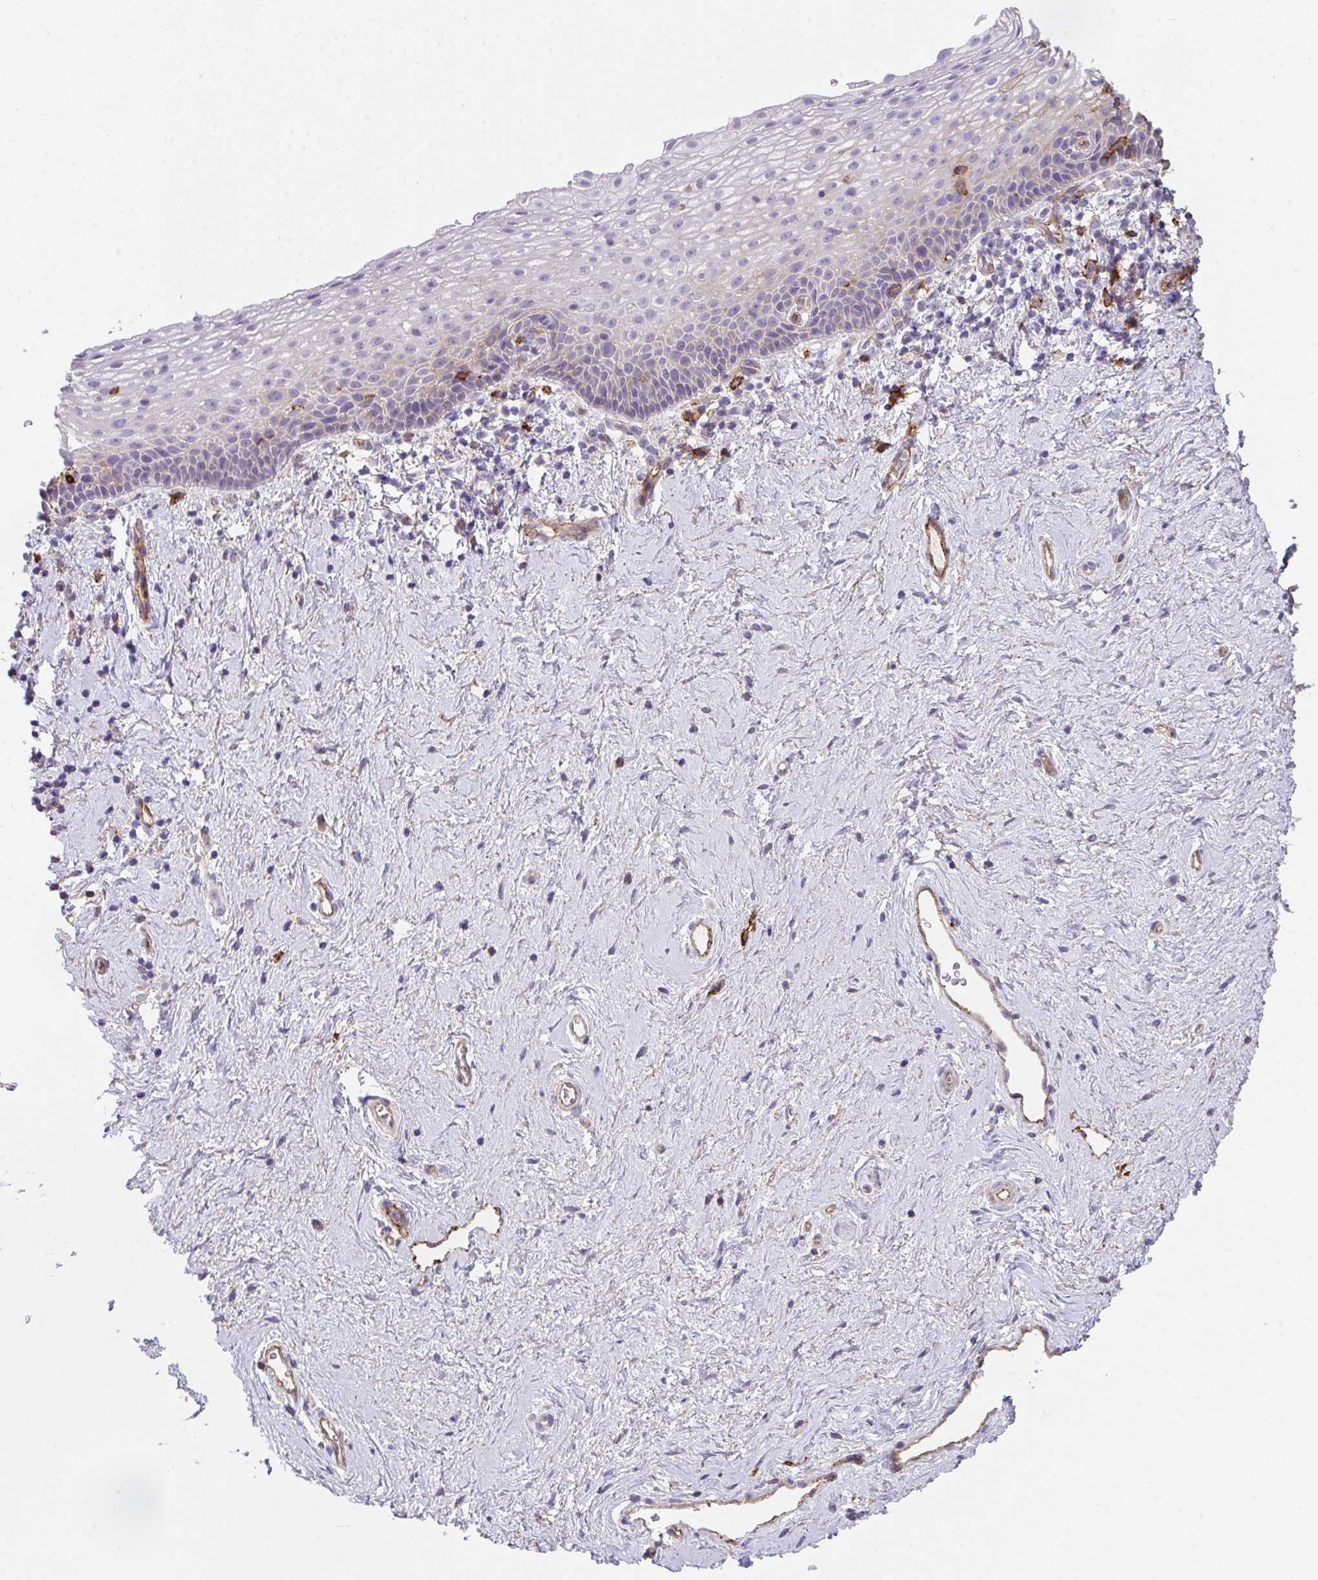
{"staining": {"intensity": "negative", "quantity": "none", "location": "none"}, "tissue": "vagina", "cell_type": "Squamous epithelial cells", "image_type": "normal", "snomed": [{"axis": "morphology", "description": "Normal tissue, NOS"}, {"axis": "topography", "description": "Vagina"}], "caption": "DAB immunohistochemical staining of normal human vagina demonstrates no significant expression in squamous epithelial cells.", "gene": "DBN1", "patient": {"sex": "female", "age": 61}}